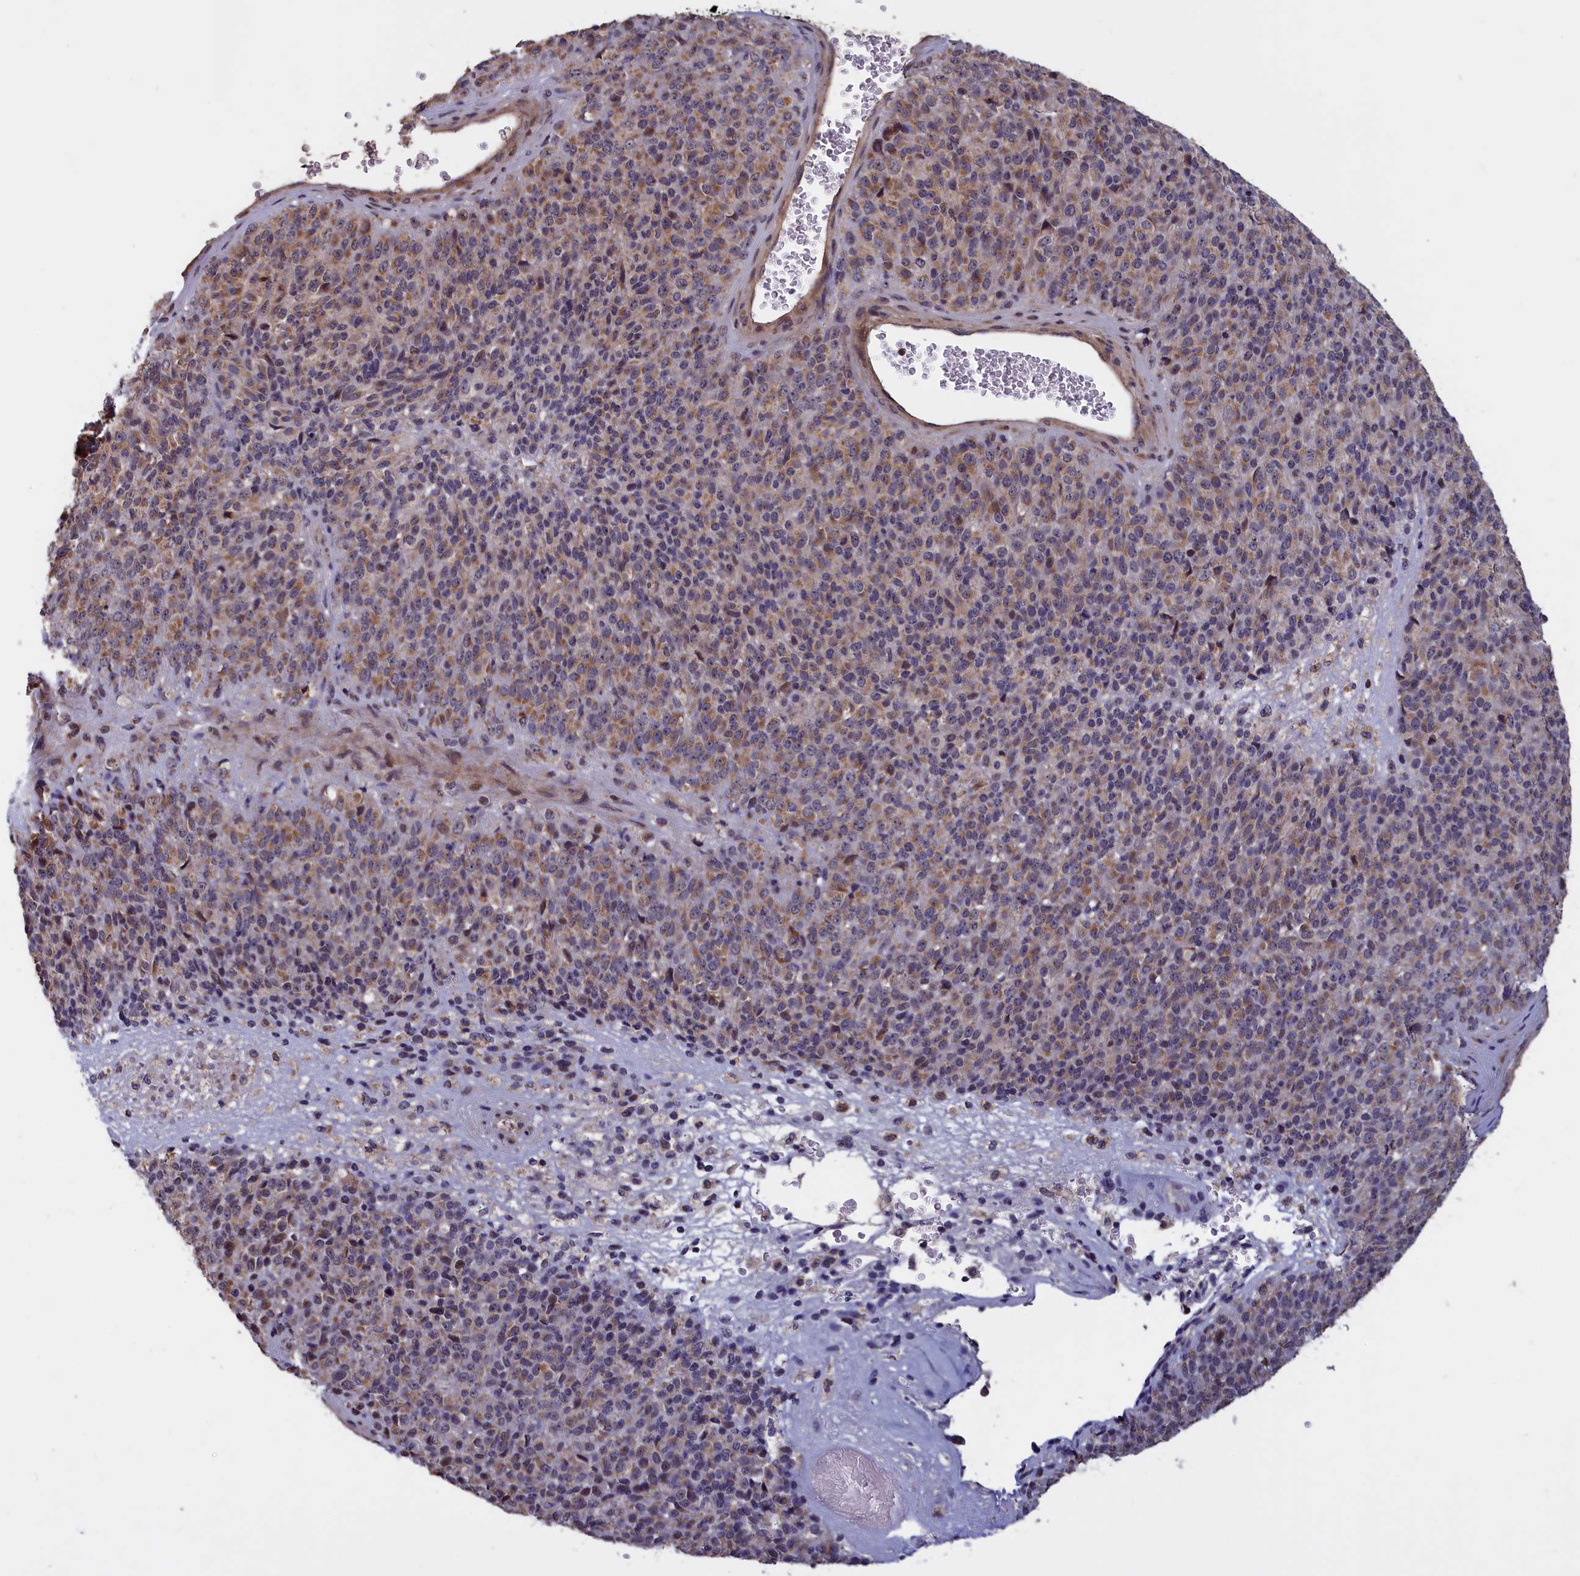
{"staining": {"intensity": "moderate", "quantity": "25%-75%", "location": "cytoplasmic/membranous"}, "tissue": "melanoma", "cell_type": "Tumor cells", "image_type": "cancer", "snomed": [{"axis": "morphology", "description": "Malignant melanoma, Metastatic site"}, {"axis": "topography", "description": "Brain"}], "caption": "Human melanoma stained for a protein (brown) demonstrates moderate cytoplasmic/membranous positive expression in approximately 25%-75% of tumor cells.", "gene": "EPB41L4B", "patient": {"sex": "female", "age": 56}}